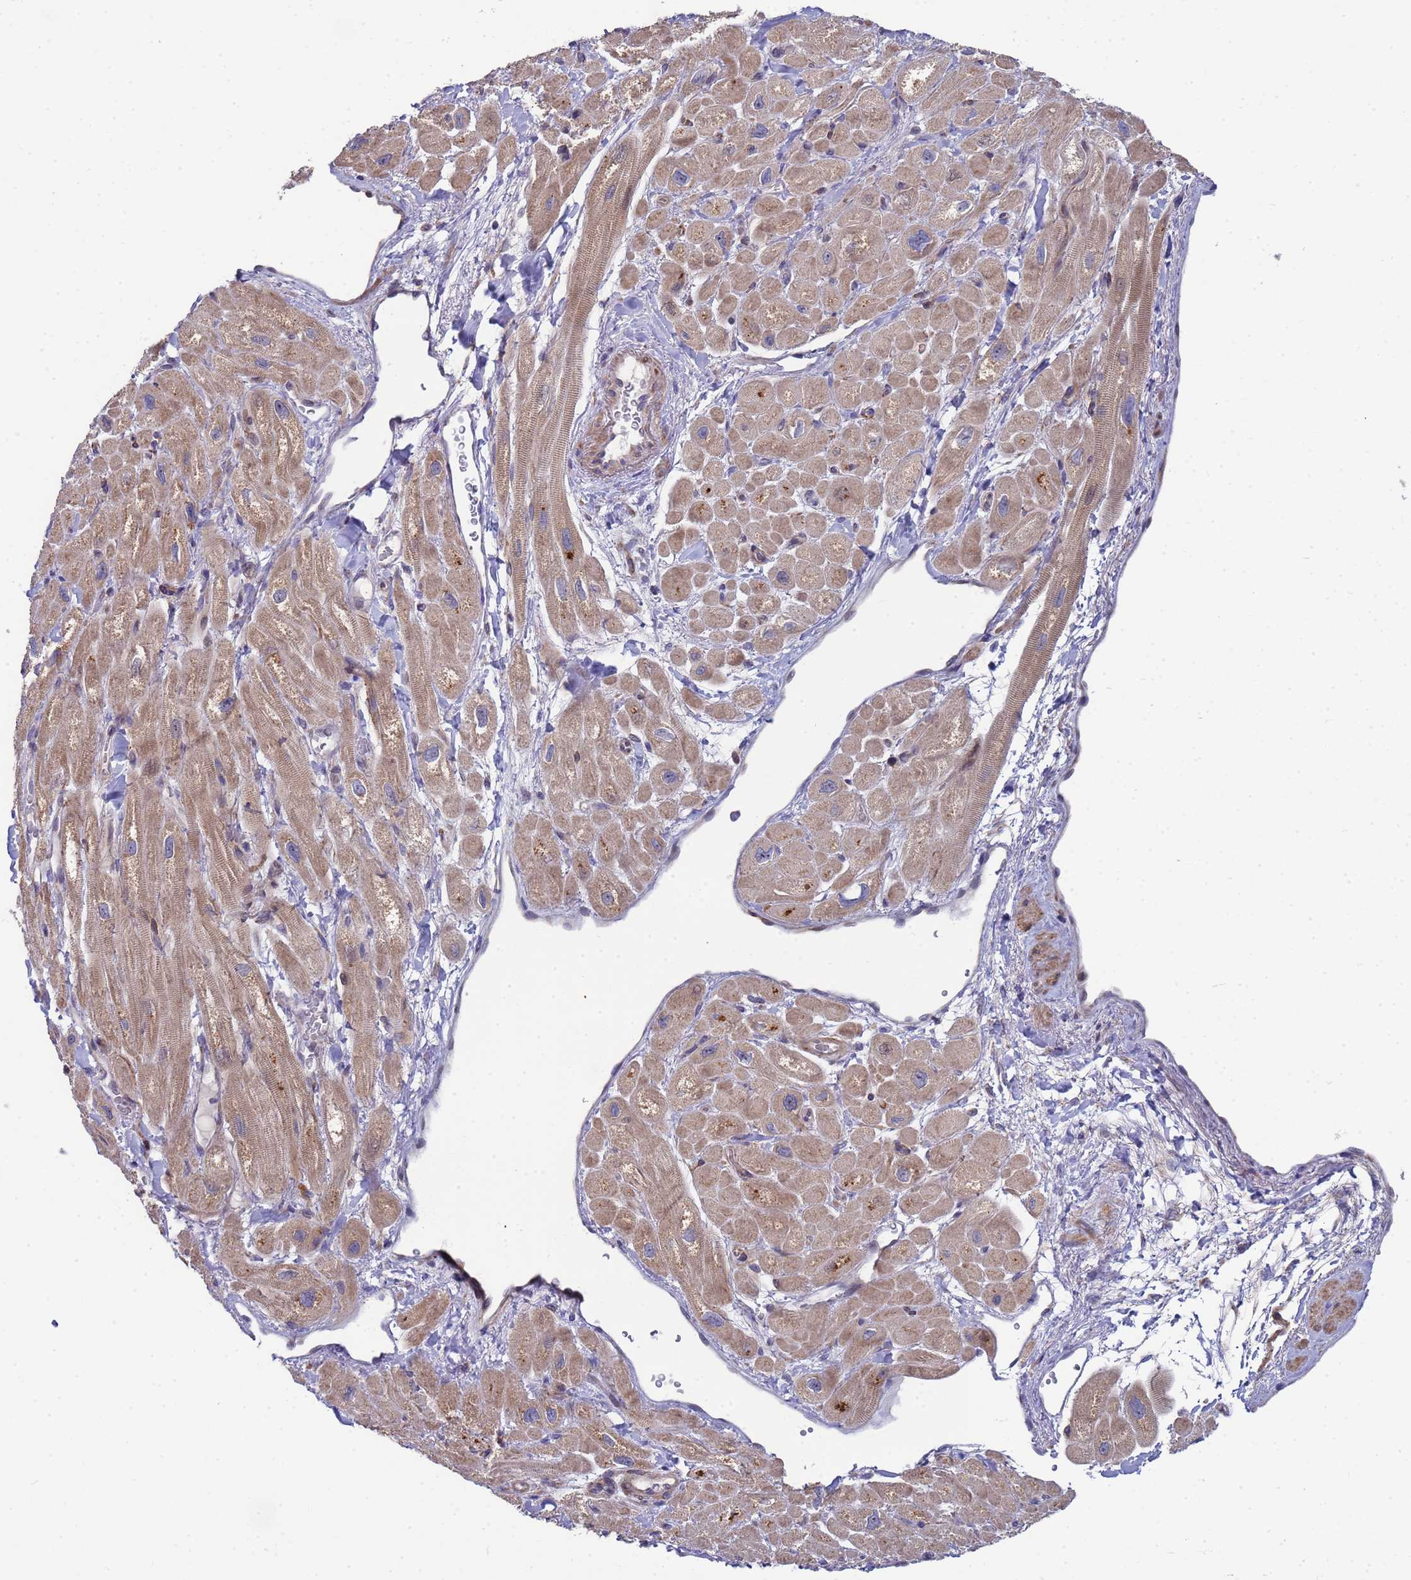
{"staining": {"intensity": "moderate", "quantity": ">75%", "location": "cytoplasmic/membranous"}, "tissue": "heart muscle", "cell_type": "Cardiomyocytes", "image_type": "normal", "snomed": [{"axis": "morphology", "description": "Normal tissue, NOS"}, {"axis": "topography", "description": "Heart"}], "caption": "Cardiomyocytes reveal medium levels of moderate cytoplasmic/membranous staining in about >75% of cells in unremarkable human heart muscle.", "gene": "ENOSF1", "patient": {"sex": "male", "age": 65}}